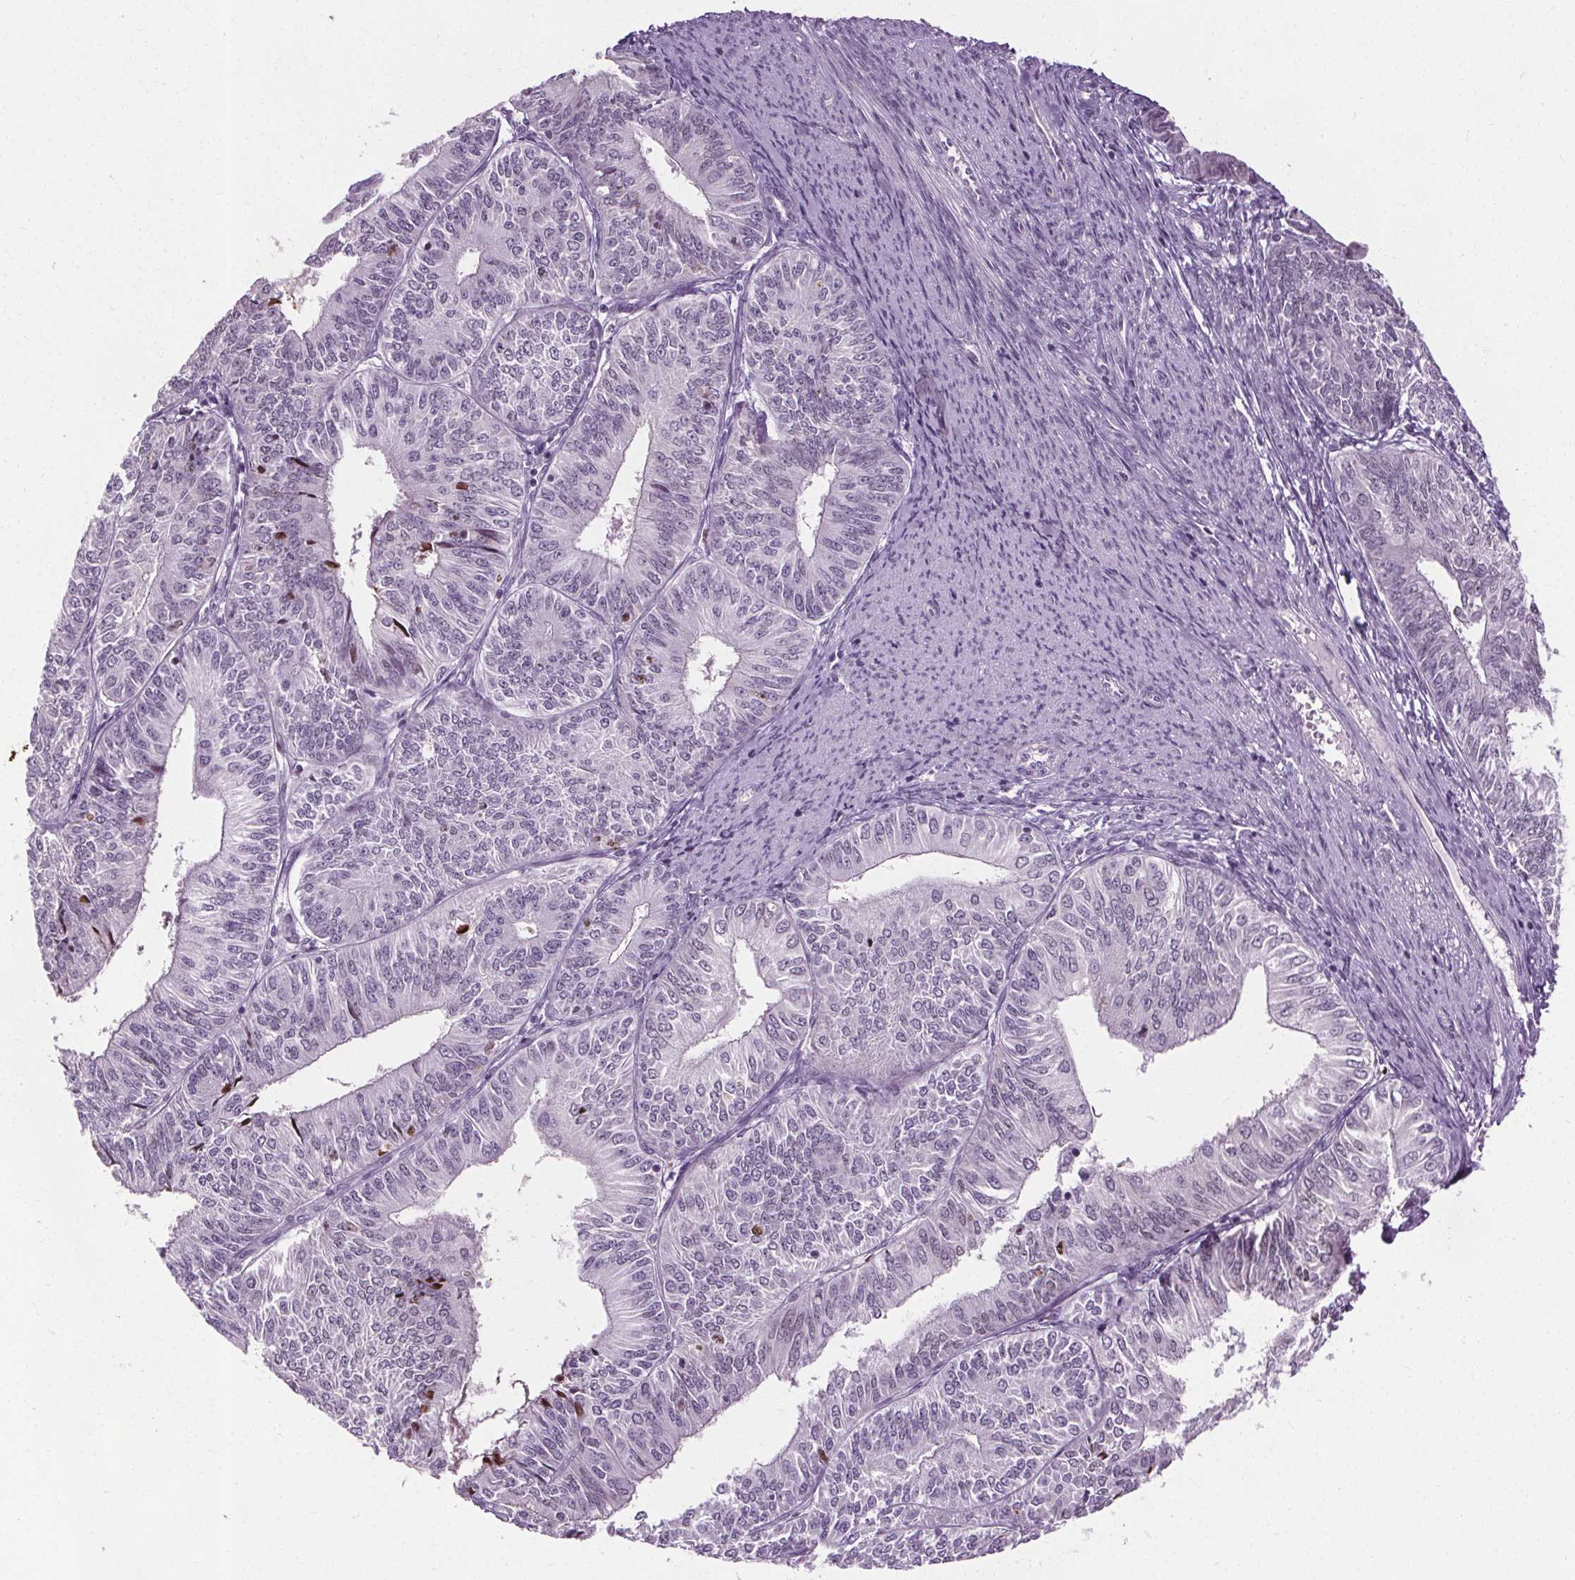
{"staining": {"intensity": "strong", "quantity": "<25%", "location": "nuclear"}, "tissue": "endometrial cancer", "cell_type": "Tumor cells", "image_type": "cancer", "snomed": [{"axis": "morphology", "description": "Adenocarcinoma, NOS"}, {"axis": "topography", "description": "Endometrium"}], "caption": "Immunohistochemical staining of human endometrial adenocarcinoma displays medium levels of strong nuclear expression in approximately <25% of tumor cells. Using DAB (brown) and hematoxylin (blue) stains, captured at high magnification using brightfield microscopy.", "gene": "CEBPA", "patient": {"sex": "female", "age": 58}}